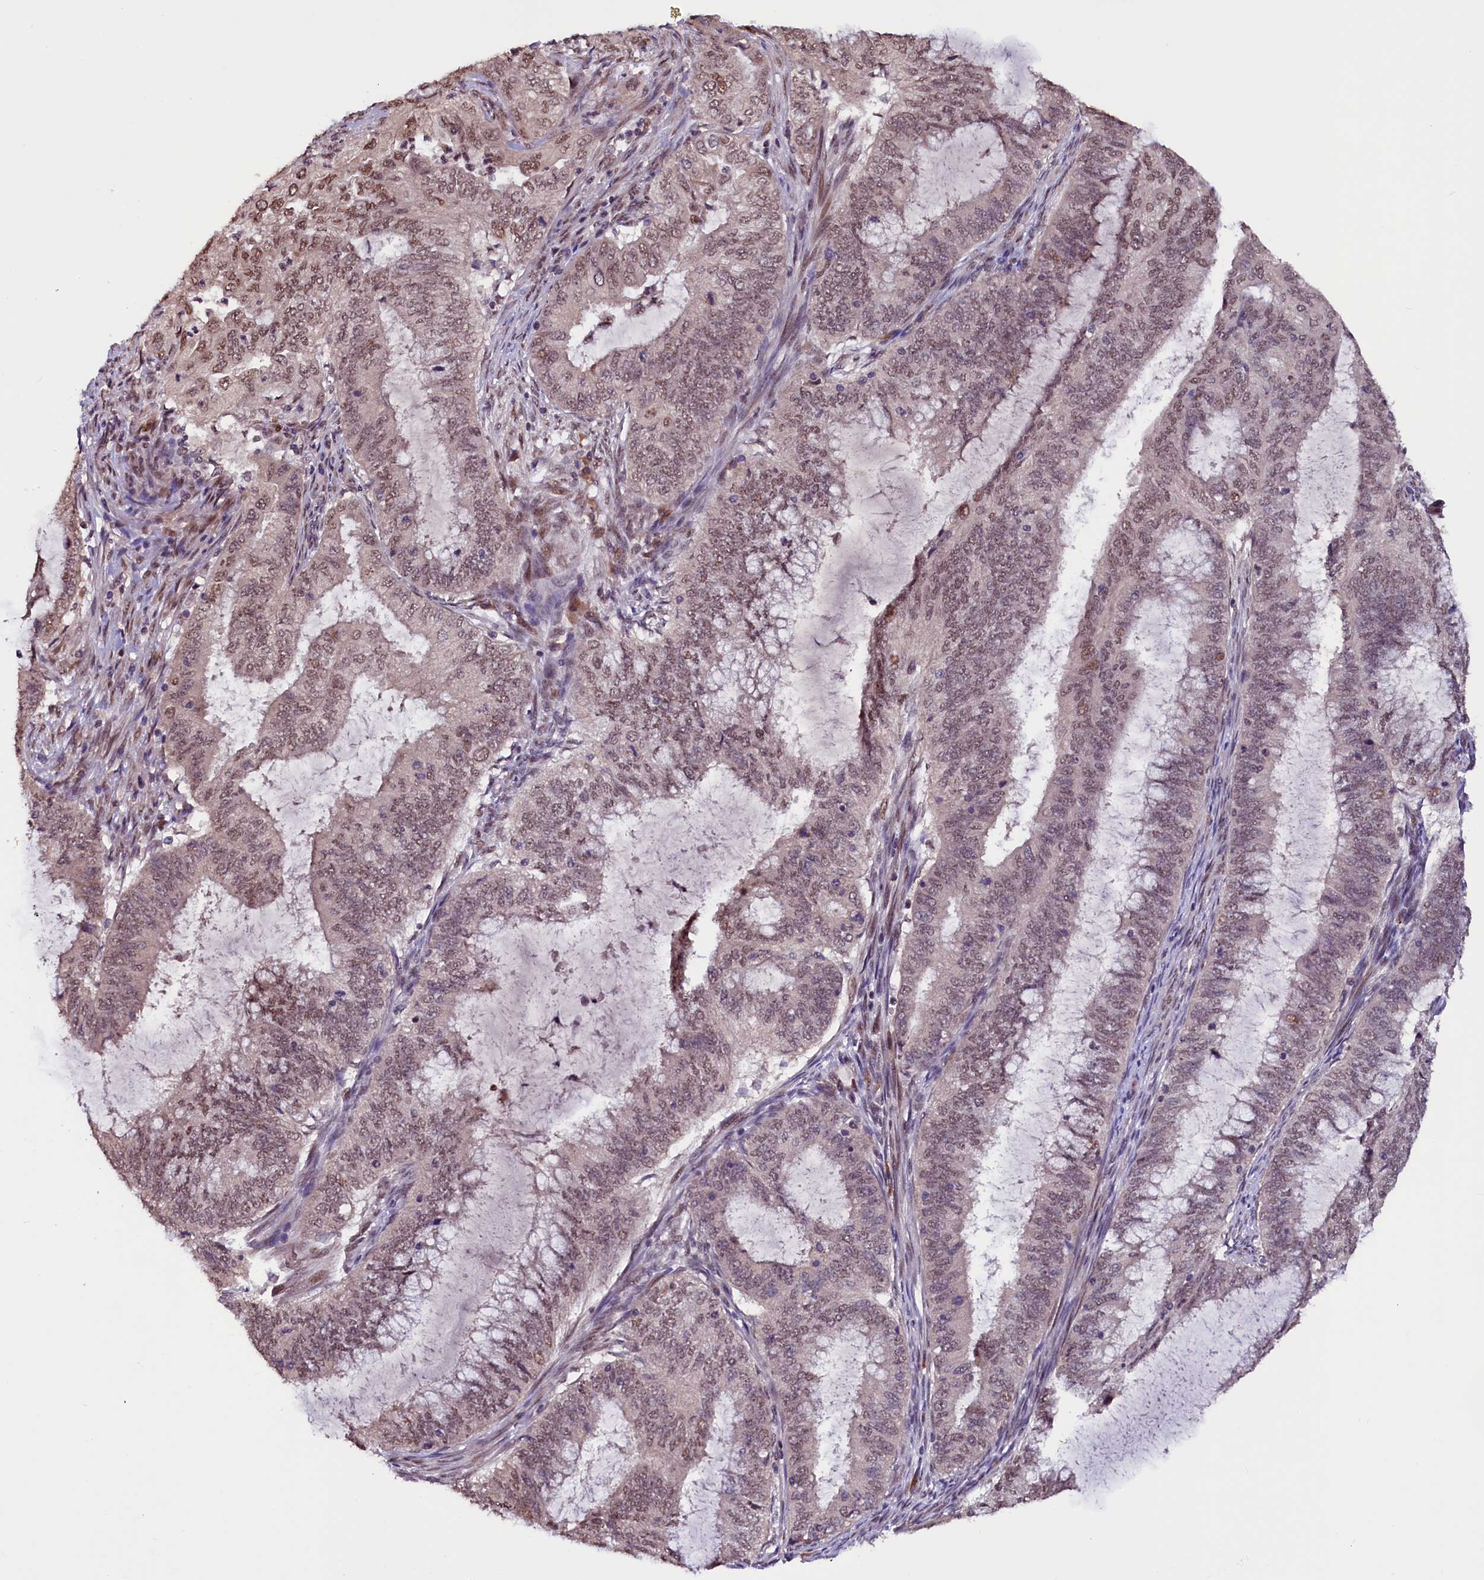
{"staining": {"intensity": "moderate", "quantity": ">75%", "location": "nuclear"}, "tissue": "endometrial cancer", "cell_type": "Tumor cells", "image_type": "cancer", "snomed": [{"axis": "morphology", "description": "Adenocarcinoma, NOS"}, {"axis": "topography", "description": "Endometrium"}], "caption": "Protein staining of endometrial adenocarcinoma tissue demonstrates moderate nuclear staining in approximately >75% of tumor cells.", "gene": "RNMT", "patient": {"sex": "female", "age": 51}}